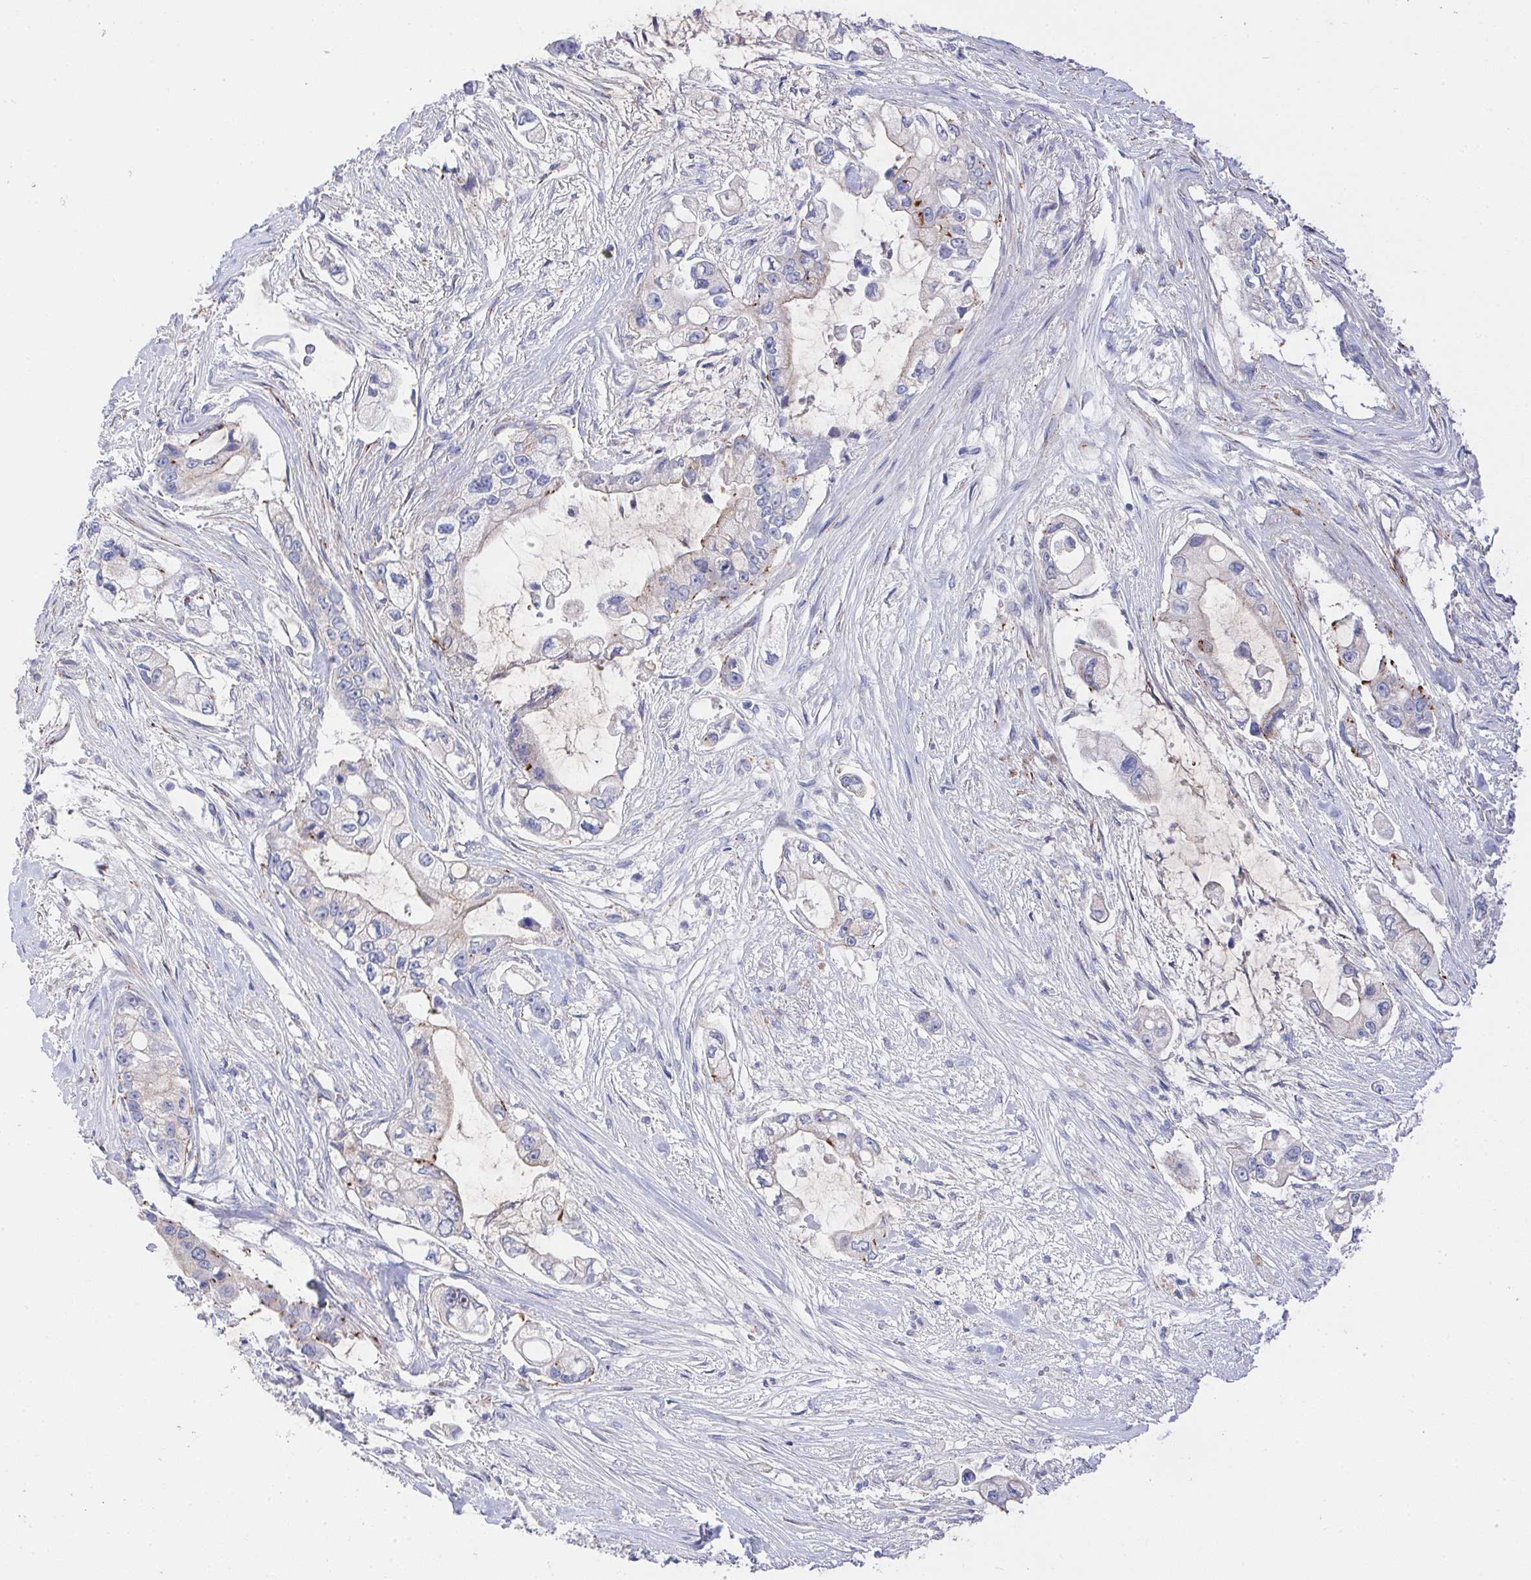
{"staining": {"intensity": "moderate", "quantity": "<25%", "location": "cytoplasmic/membranous"}, "tissue": "pancreatic cancer", "cell_type": "Tumor cells", "image_type": "cancer", "snomed": [{"axis": "morphology", "description": "Adenocarcinoma, NOS"}, {"axis": "topography", "description": "Pancreas"}], "caption": "Immunohistochemical staining of pancreatic cancer demonstrates moderate cytoplasmic/membranous protein positivity in about <25% of tumor cells.", "gene": "PRG3", "patient": {"sex": "female", "age": 69}}